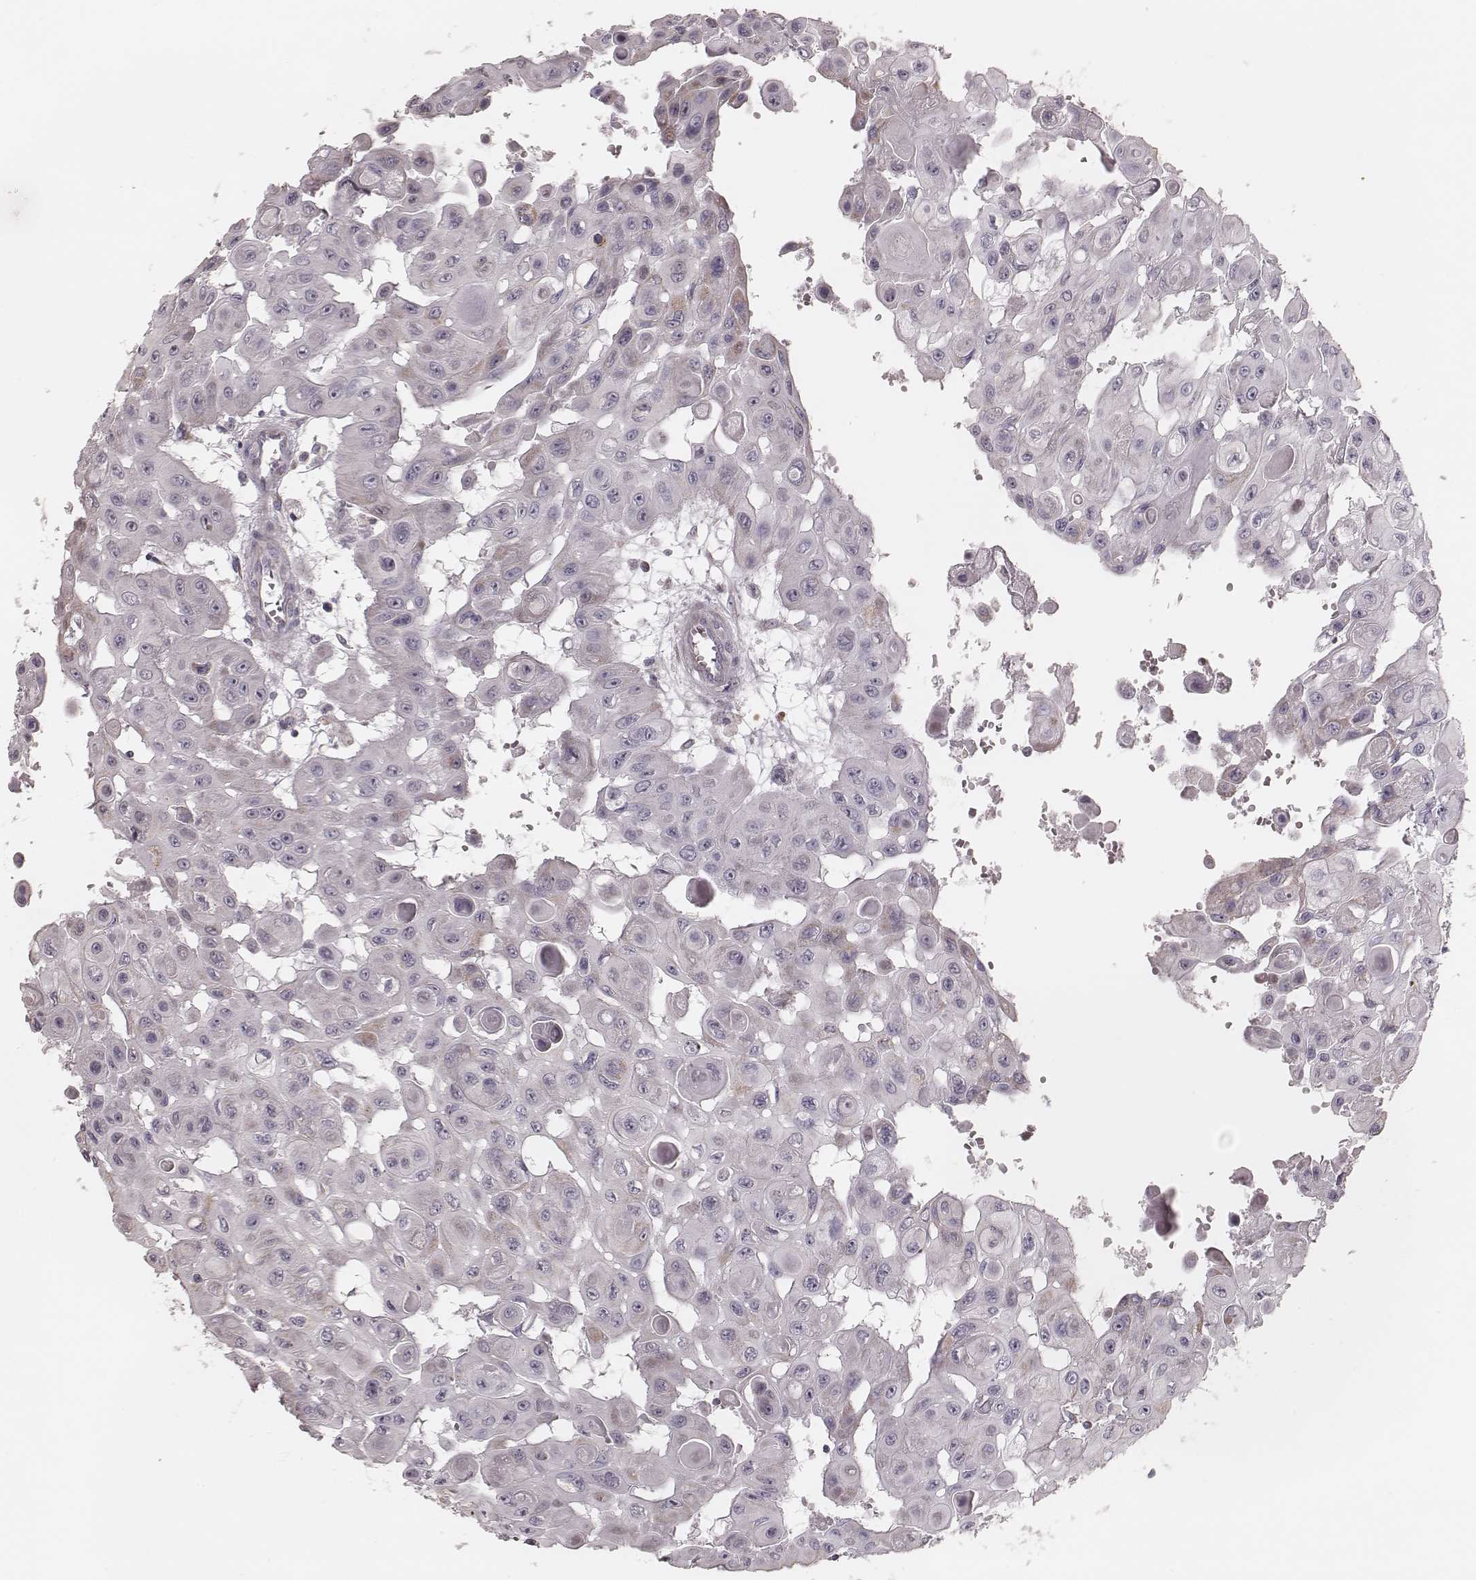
{"staining": {"intensity": "negative", "quantity": "none", "location": "none"}, "tissue": "head and neck cancer", "cell_type": "Tumor cells", "image_type": "cancer", "snomed": [{"axis": "morphology", "description": "Adenocarcinoma, NOS"}, {"axis": "topography", "description": "Head-Neck"}], "caption": "Adenocarcinoma (head and neck) stained for a protein using immunohistochemistry (IHC) displays no staining tumor cells.", "gene": "KIF5C", "patient": {"sex": "male", "age": 73}}